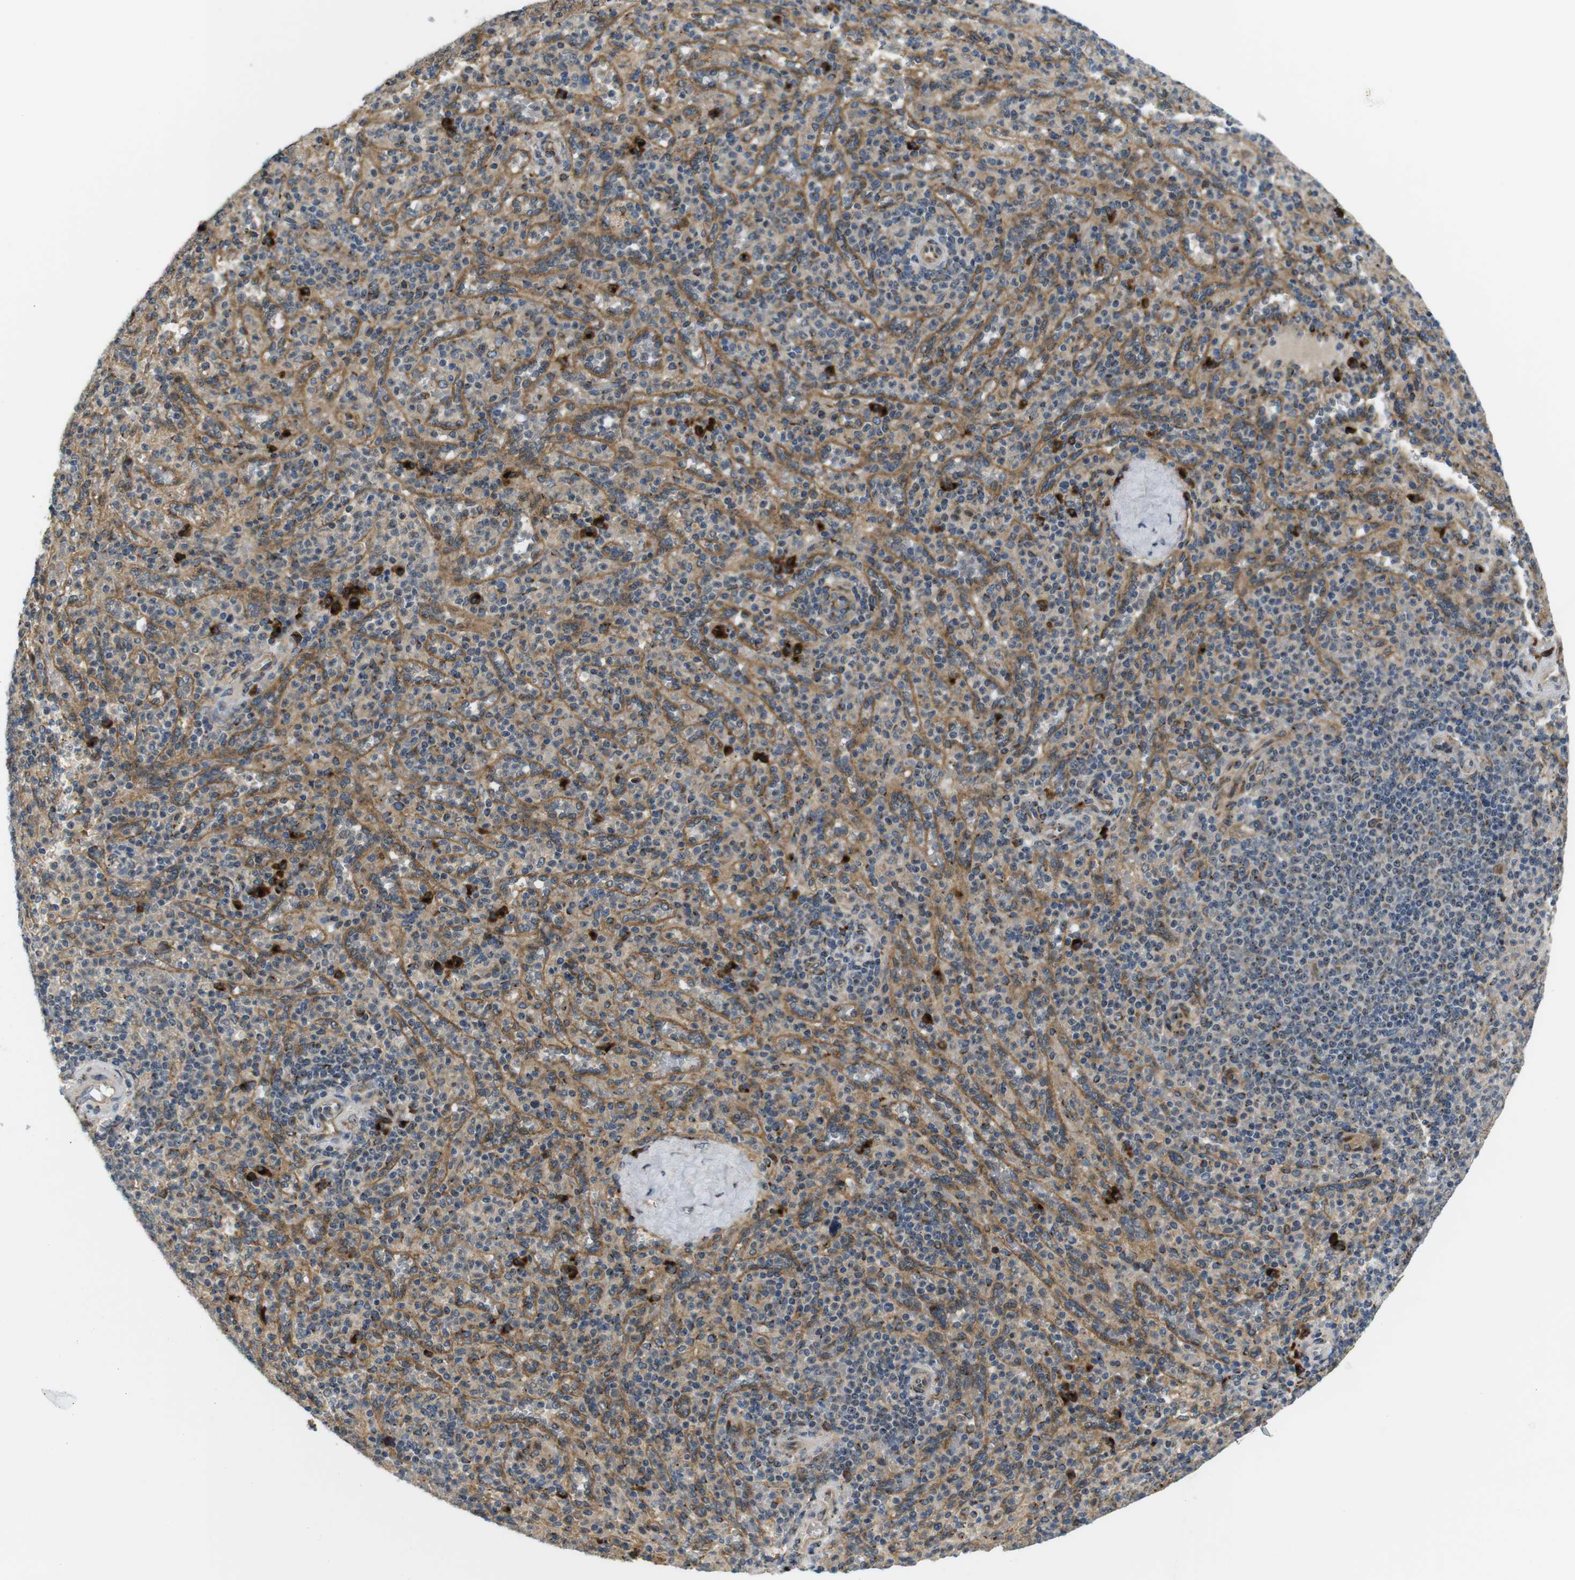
{"staining": {"intensity": "weak", "quantity": "25%-75%", "location": "cytoplasmic/membranous"}, "tissue": "spleen", "cell_type": "Cells in red pulp", "image_type": "normal", "snomed": [{"axis": "morphology", "description": "Normal tissue, NOS"}, {"axis": "topography", "description": "Spleen"}], "caption": "Protein expression analysis of normal human spleen reveals weak cytoplasmic/membranous expression in approximately 25%-75% of cells in red pulp. (Stains: DAB (3,3'-diaminobenzidine) in brown, nuclei in blue, Microscopy: brightfield microscopy at high magnification).", "gene": "TMEM143", "patient": {"sex": "male", "age": 36}}